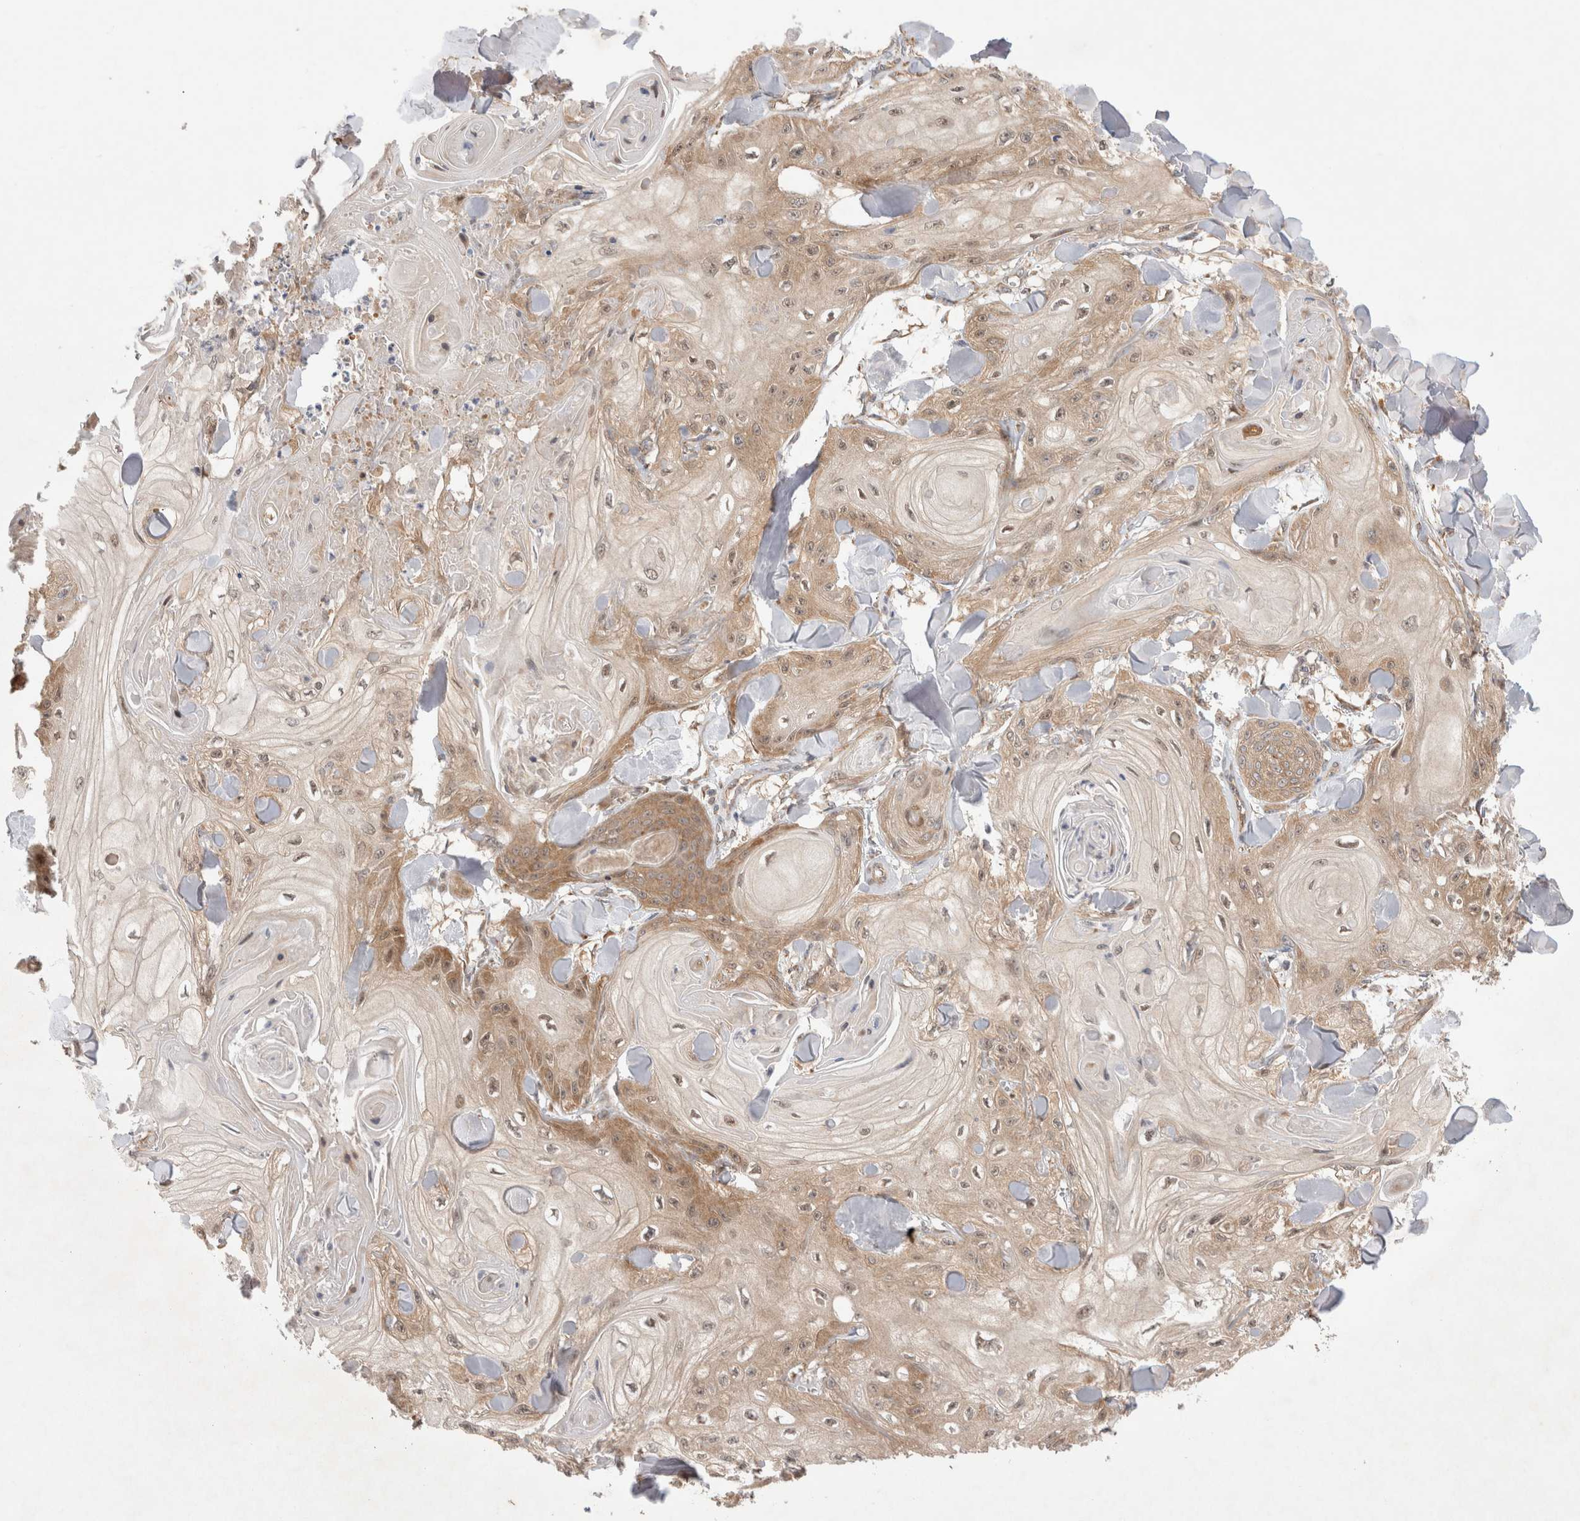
{"staining": {"intensity": "moderate", "quantity": "<25%", "location": "cytoplasmic/membranous,nuclear"}, "tissue": "skin cancer", "cell_type": "Tumor cells", "image_type": "cancer", "snomed": [{"axis": "morphology", "description": "Squamous cell carcinoma, NOS"}, {"axis": "topography", "description": "Skin"}], "caption": "Immunohistochemistry photomicrograph of neoplastic tissue: human skin squamous cell carcinoma stained using immunohistochemistry (IHC) demonstrates low levels of moderate protein expression localized specifically in the cytoplasmic/membranous and nuclear of tumor cells, appearing as a cytoplasmic/membranous and nuclear brown color.", "gene": "EIF3E", "patient": {"sex": "male", "age": 74}}